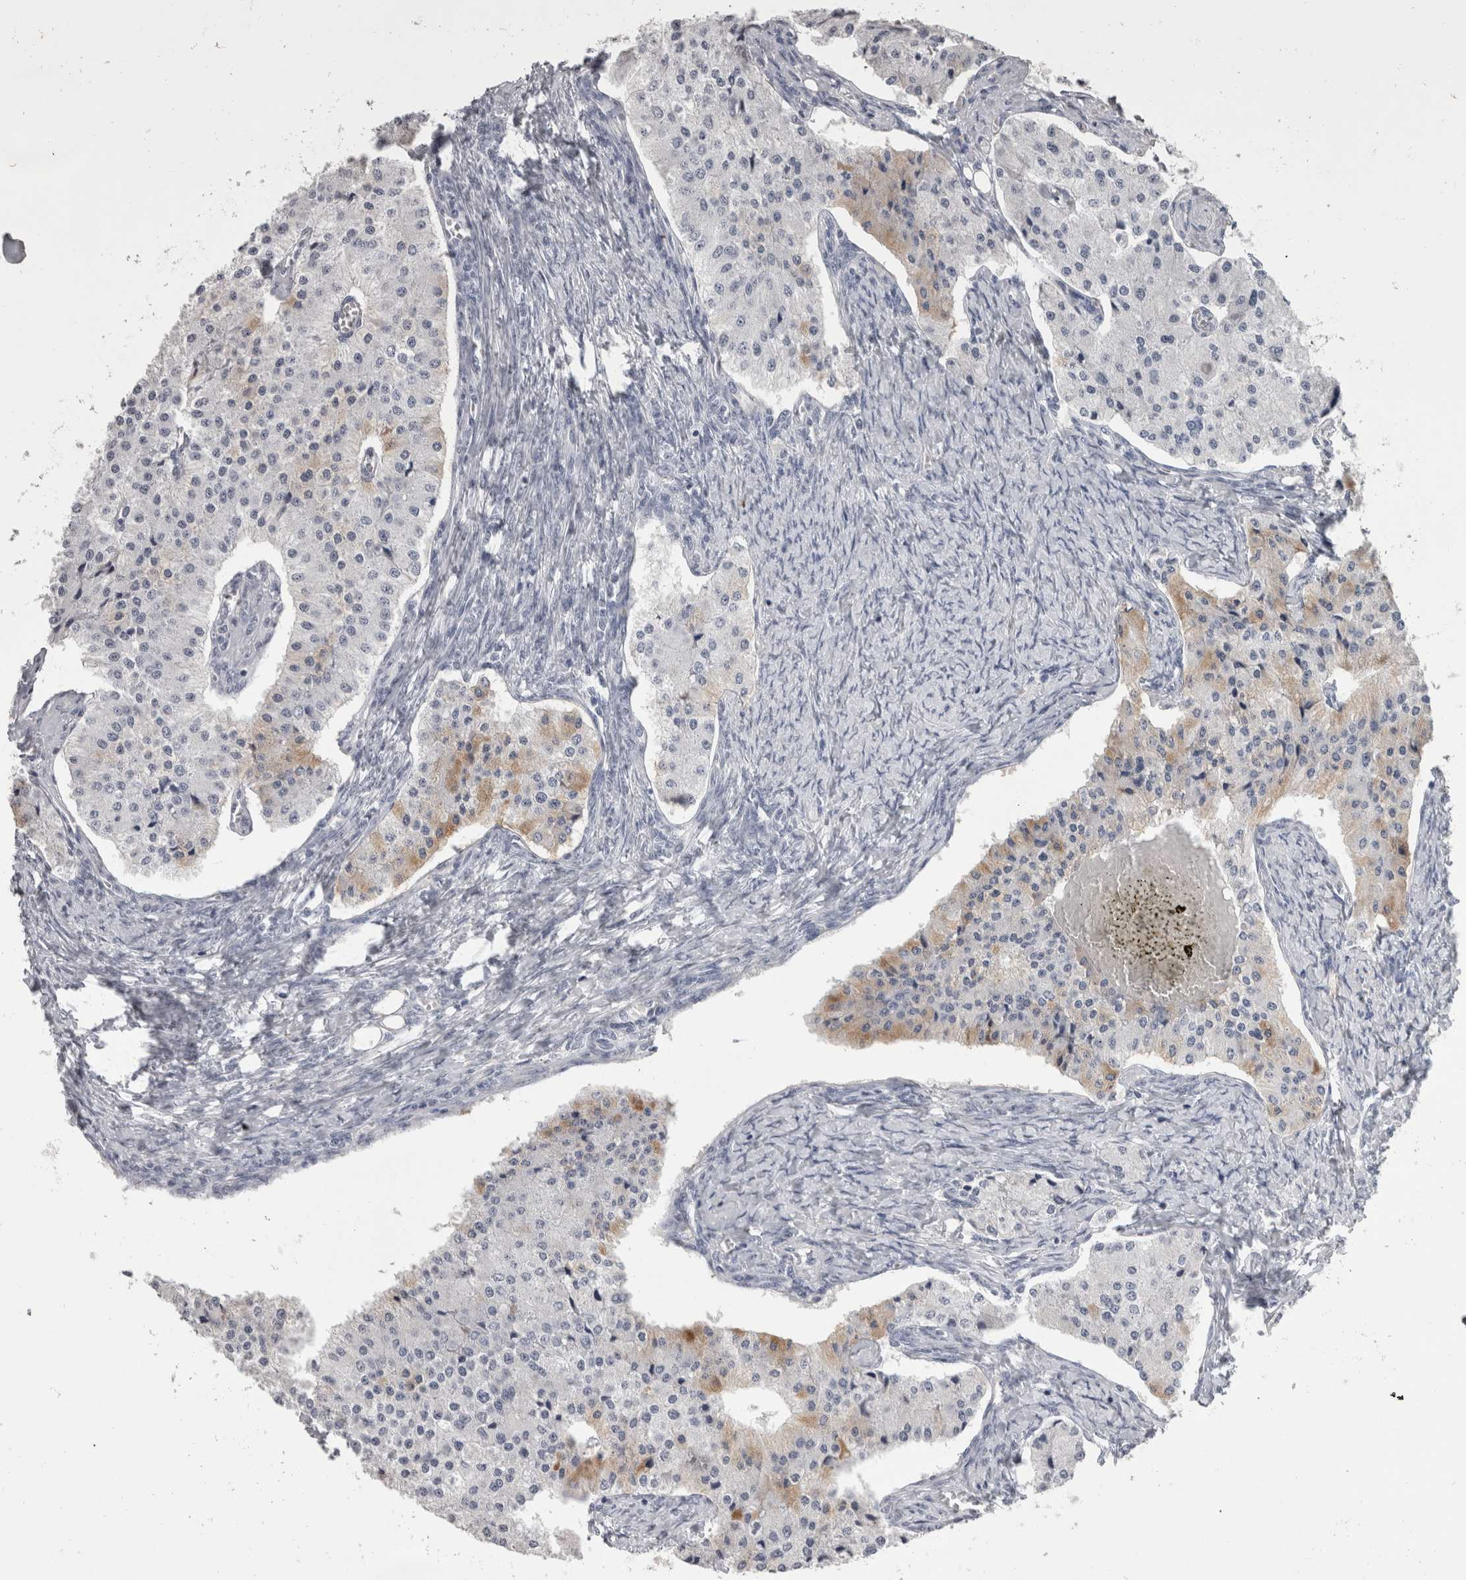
{"staining": {"intensity": "weak", "quantity": "<25%", "location": "cytoplasmic/membranous"}, "tissue": "carcinoid", "cell_type": "Tumor cells", "image_type": "cancer", "snomed": [{"axis": "morphology", "description": "Carcinoid, malignant, NOS"}, {"axis": "topography", "description": "Colon"}], "caption": "Malignant carcinoid stained for a protein using immunohistochemistry (IHC) displays no positivity tumor cells.", "gene": "DDX17", "patient": {"sex": "female", "age": 52}}